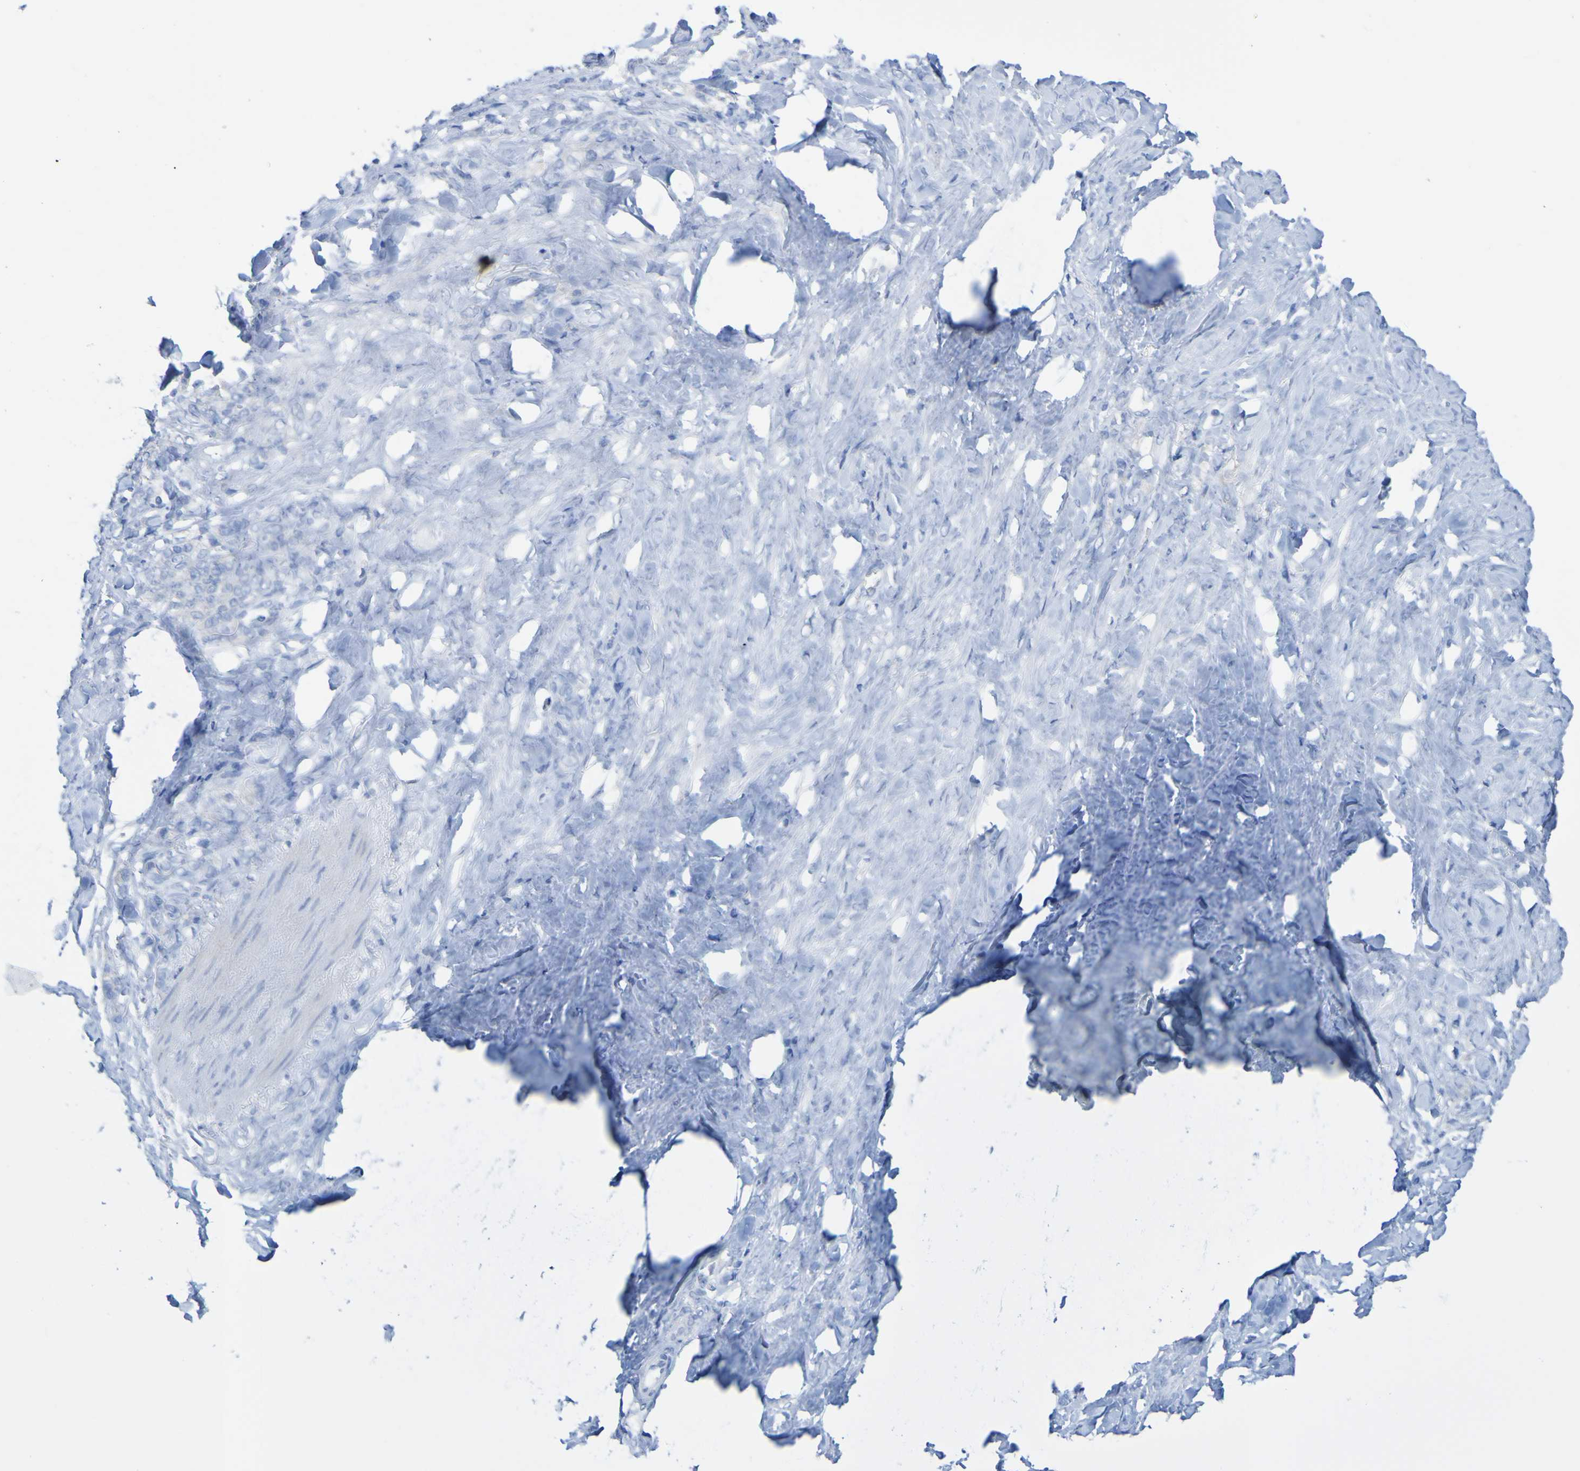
{"staining": {"intensity": "negative", "quantity": "none", "location": "none"}, "tissue": "stomach cancer", "cell_type": "Tumor cells", "image_type": "cancer", "snomed": [{"axis": "morphology", "description": "Adenocarcinoma, NOS"}, {"axis": "topography", "description": "Stomach"}], "caption": "The photomicrograph displays no significant expression in tumor cells of stomach cancer. The staining was performed using DAB (3,3'-diaminobenzidine) to visualize the protein expression in brown, while the nuclei were stained in blue with hematoxylin (Magnification: 20x).", "gene": "ACMSD", "patient": {"sex": "male", "age": 82}}